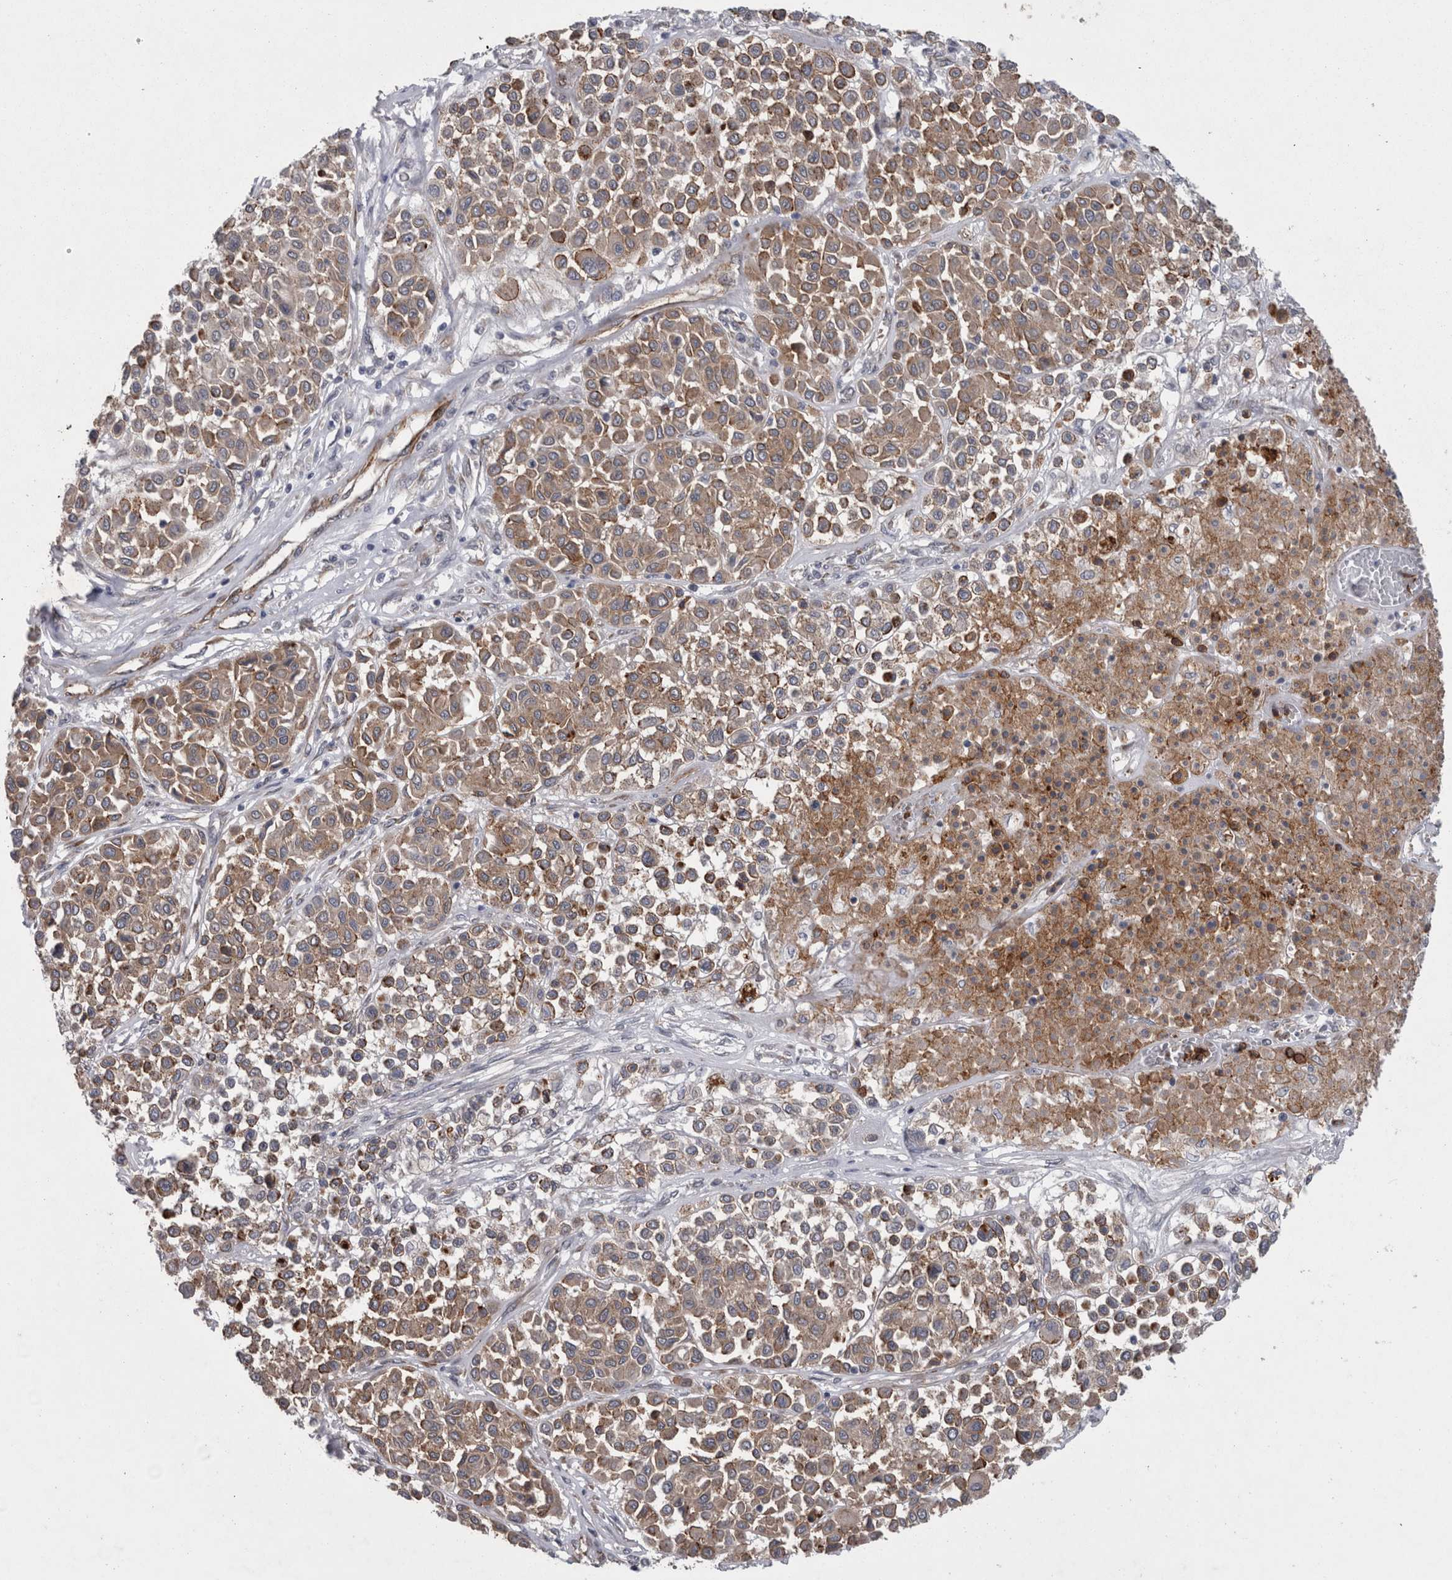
{"staining": {"intensity": "weak", "quantity": ">75%", "location": "cytoplasmic/membranous"}, "tissue": "melanoma", "cell_type": "Tumor cells", "image_type": "cancer", "snomed": [{"axis": "morphology", "description": "Malignant melanoma, Metastatic site"}, {"axis": "topography", "description": "Soft tissue"}], "caption": "Immunohistochemical staining of malignant melanoma (metastatic site) demonstrates low levels of weak cytoplasmic/membranous protein staining in approximately >75% of tumor cells.", "gene": "DDX6", "patient": {"sex": "male", "age": 41}}